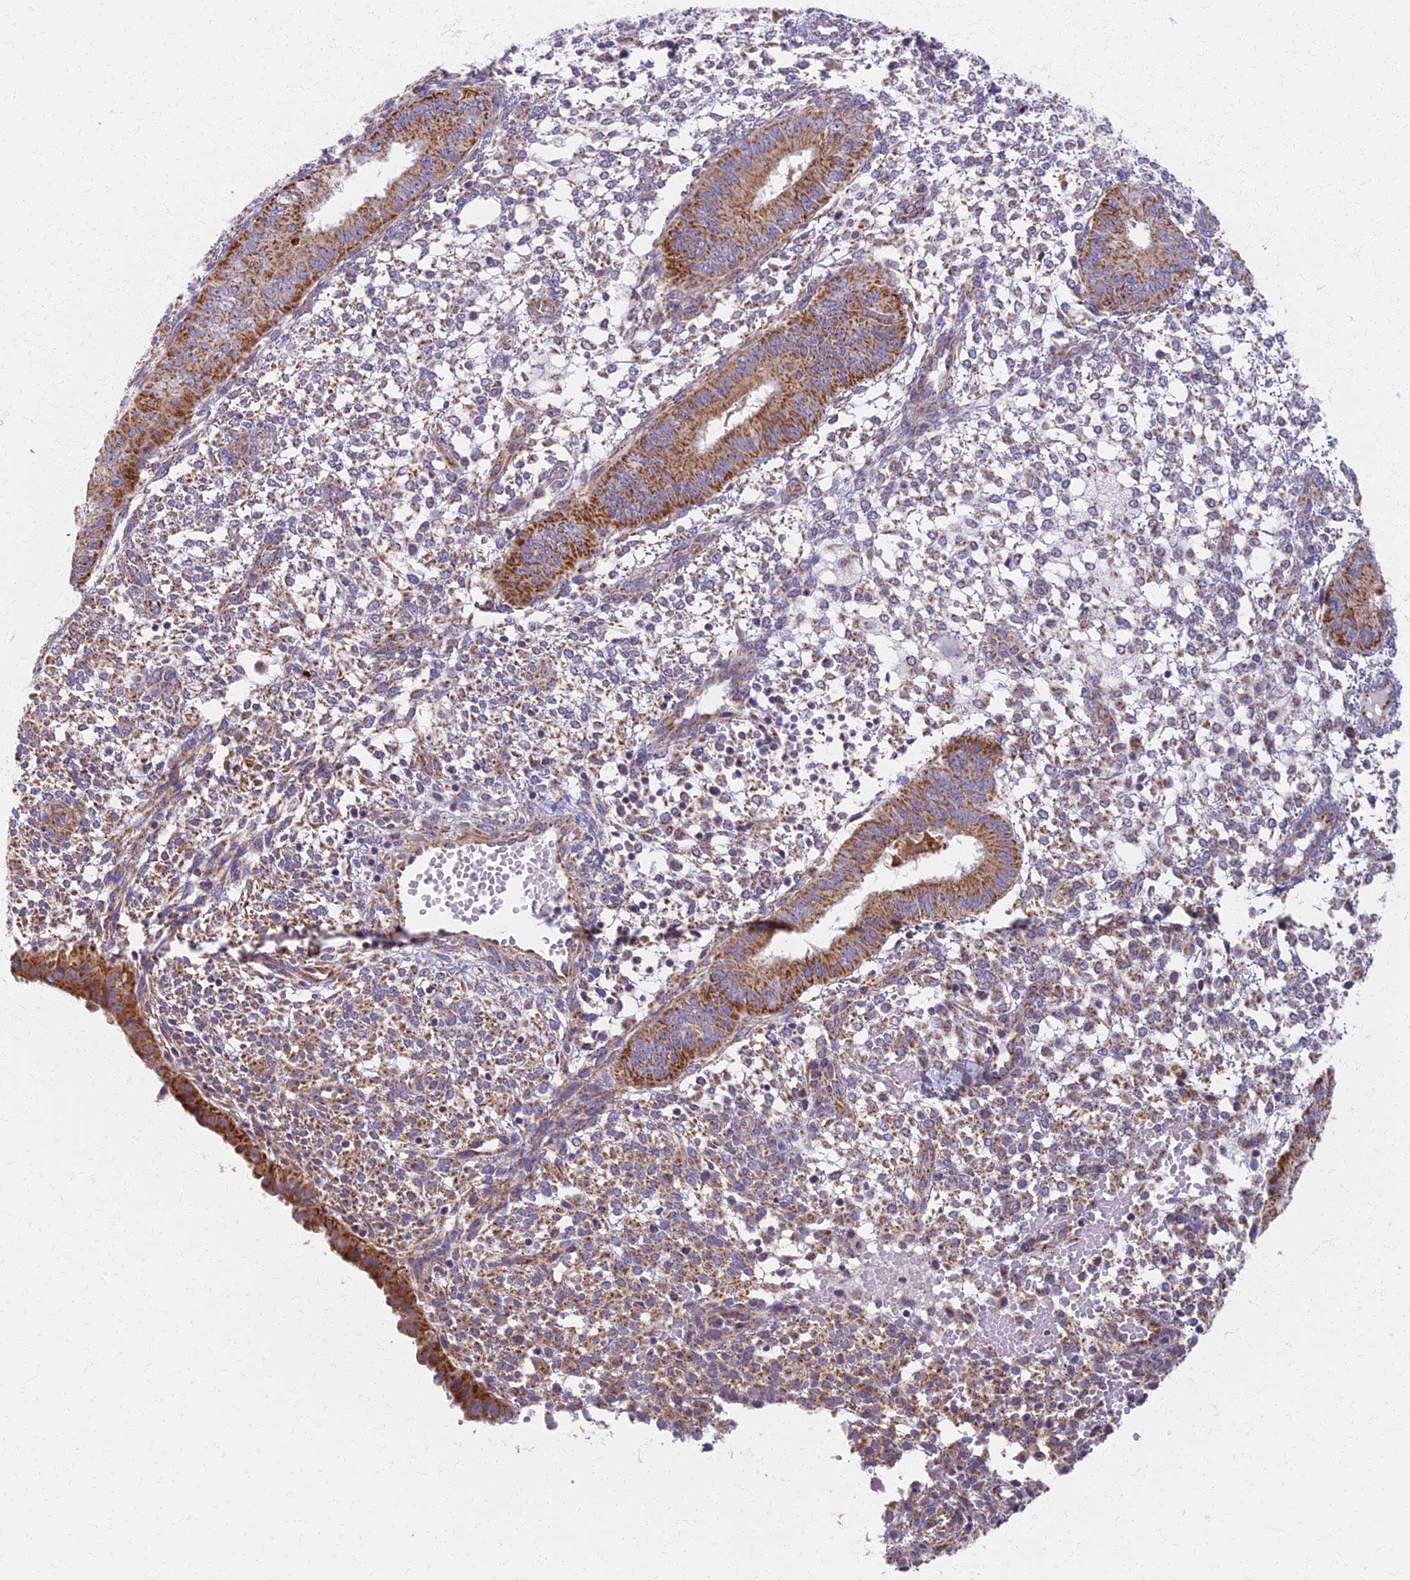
{"staining": {"intensity": "moderate", "quantity": "25%-75%", "location": "cytoplasmic/membranous"}, "tissue": "endometrium", "cell_type": "Cells in endometrial stroma", "image_type": "normal", "snomed": [{"axis": "morphology", "description": "Normal tissue, NOS"}, {"axis": "topography", "description": "Endometrium"}], "caption": "Moderate cytoplasmic/membranous protein expression is appreciated in approximately 25%-75% of cells in endometrial stroma in endometrium. The protein is shown in brown color, while the nuclei are stained blue.", "gene": "MRPS25", "patient": {"sex": "female", "age": 49}}